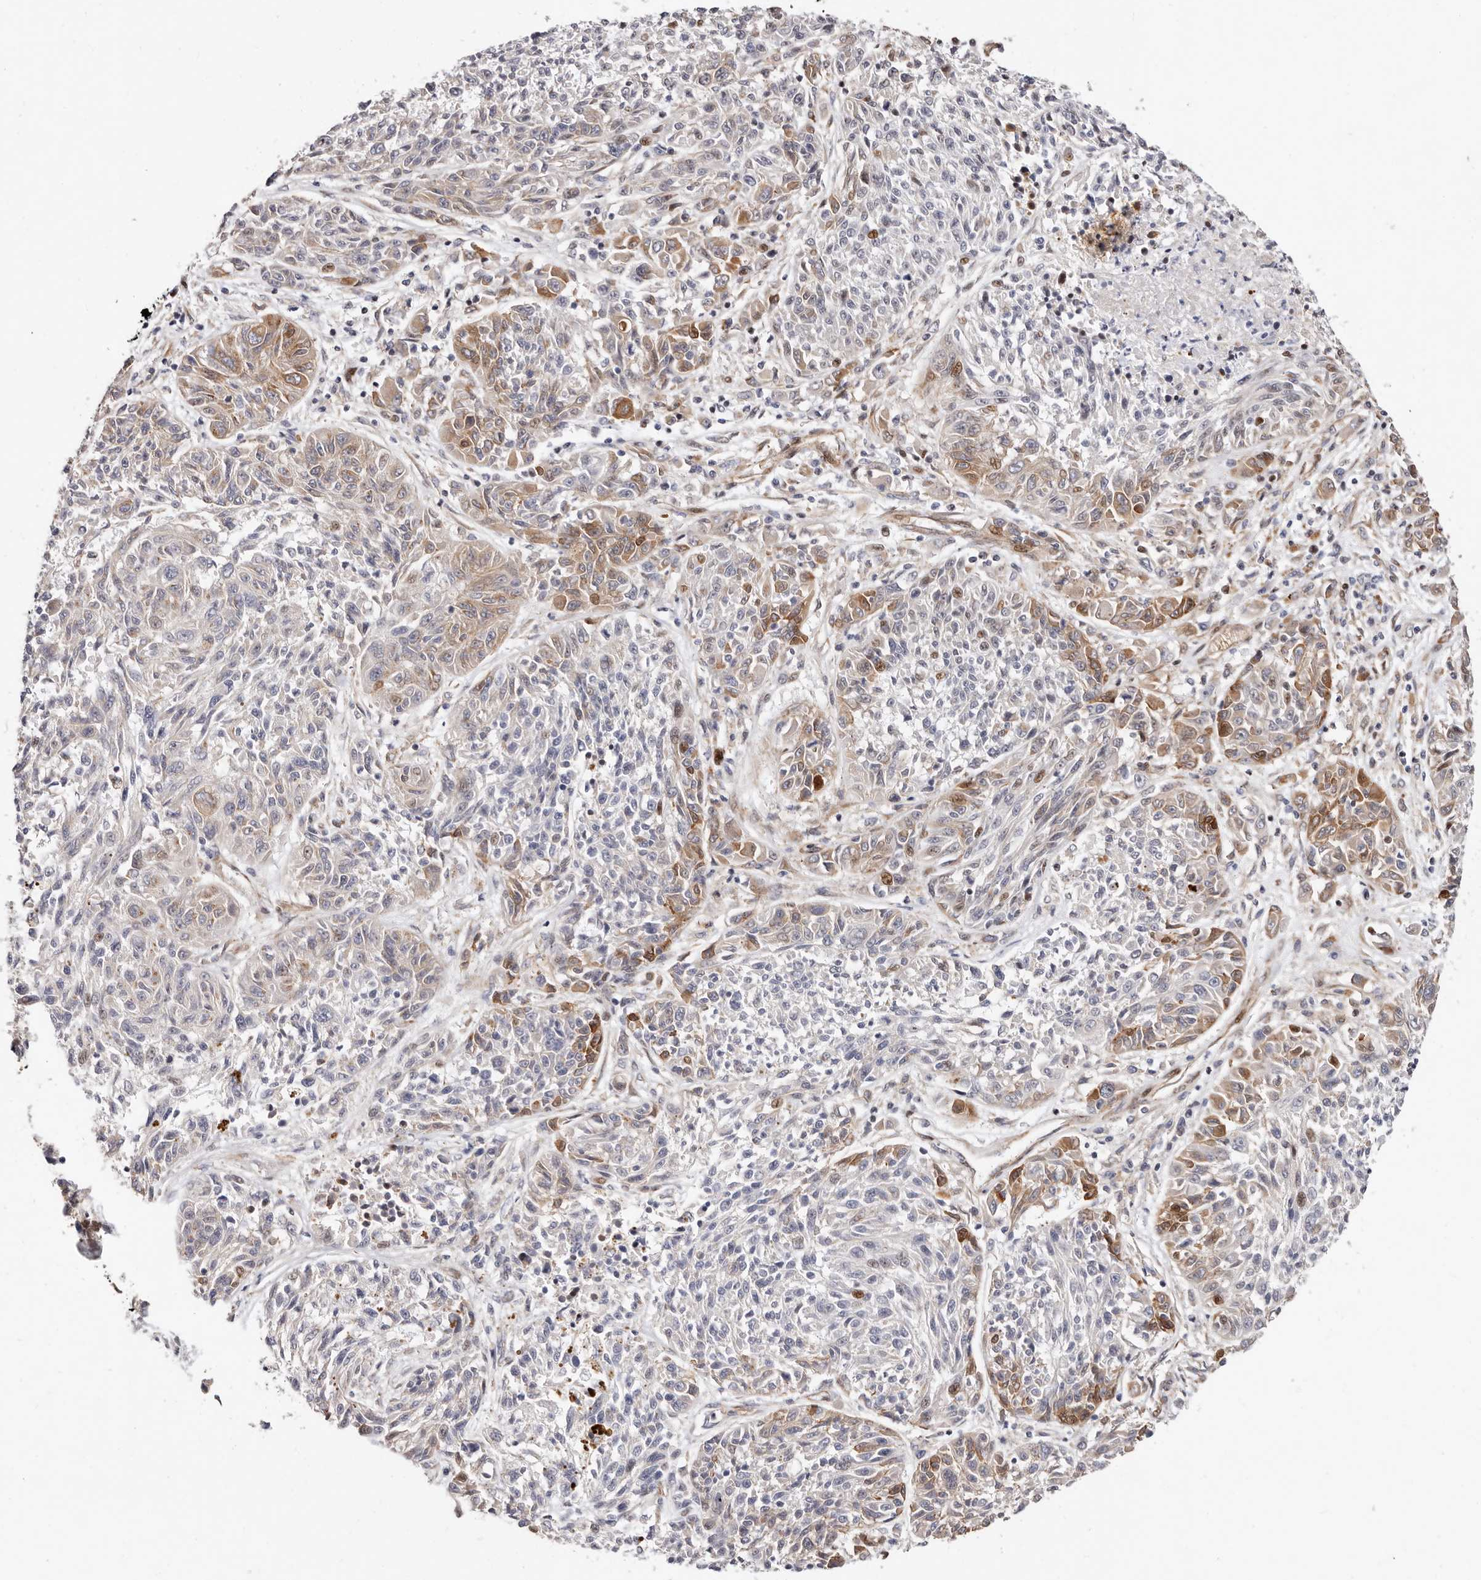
{"staining": {"intensity": "moderate", "quantity": "25%-75%", "location": "cytoplasmic/membranous"}, "tissue": "melanoma", "cell_type": "Tumor cells", "image_type": "cancer", "snomed": [{"axis": "morphology", "description": "Malignant melanoma, NOS"}, {"axis": "topography", "description": "Skin"}], "caption": "This histopathology image displays IHC staining of human melanoma, with medium moderate cytoplasmic/membranous staining in approximately 25%-75% of tumor cells.", "gene": "EPHX3", "patient": {"sex": "male", "age": 53}}